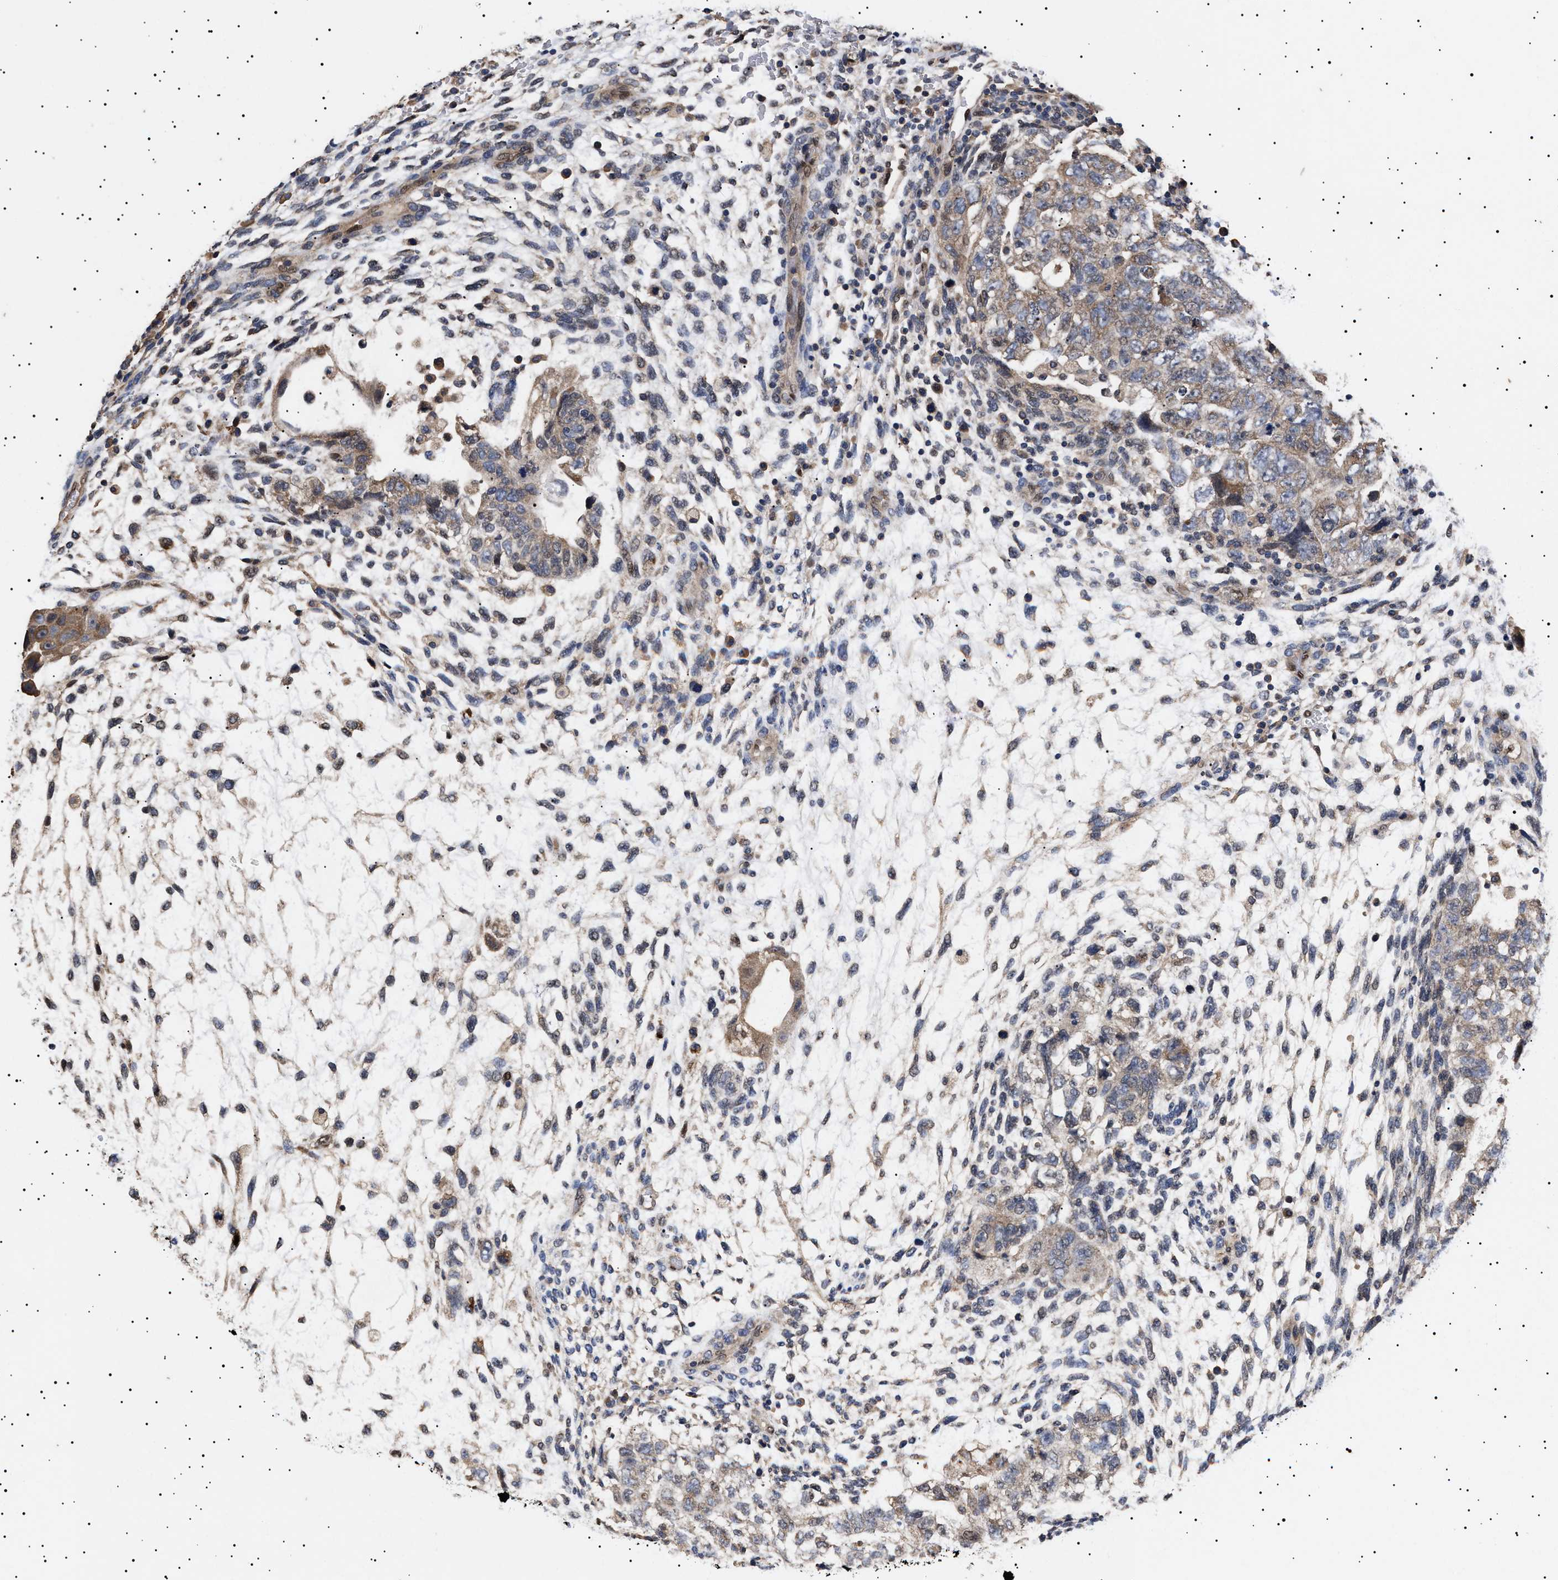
{"staining": {"intensity": "weak", "quantity": ">75%", "location": "cytoplasmic/membranous"}, "tissue": "testis cancer", "cell_type": "Tumor cells", "image_type": "cancer", "snomed": [{"axis": "morphology", "description": "Carcinoma, Embryonal, NOS"}, {"axis": "topography", "description": "Testis"}], "caption": "The histopathology image shows staining of testis embryonal carcinoma, revealing weak cytoplasmic/membranous protein expression (brown color) within tumor cells. (Stains: DAB in brown, nuclei in blue, Microscopy: brightfield microscopy at high magnification).", "gene": "KRBA1", "patient": {"sex": "male", "age": 36}}